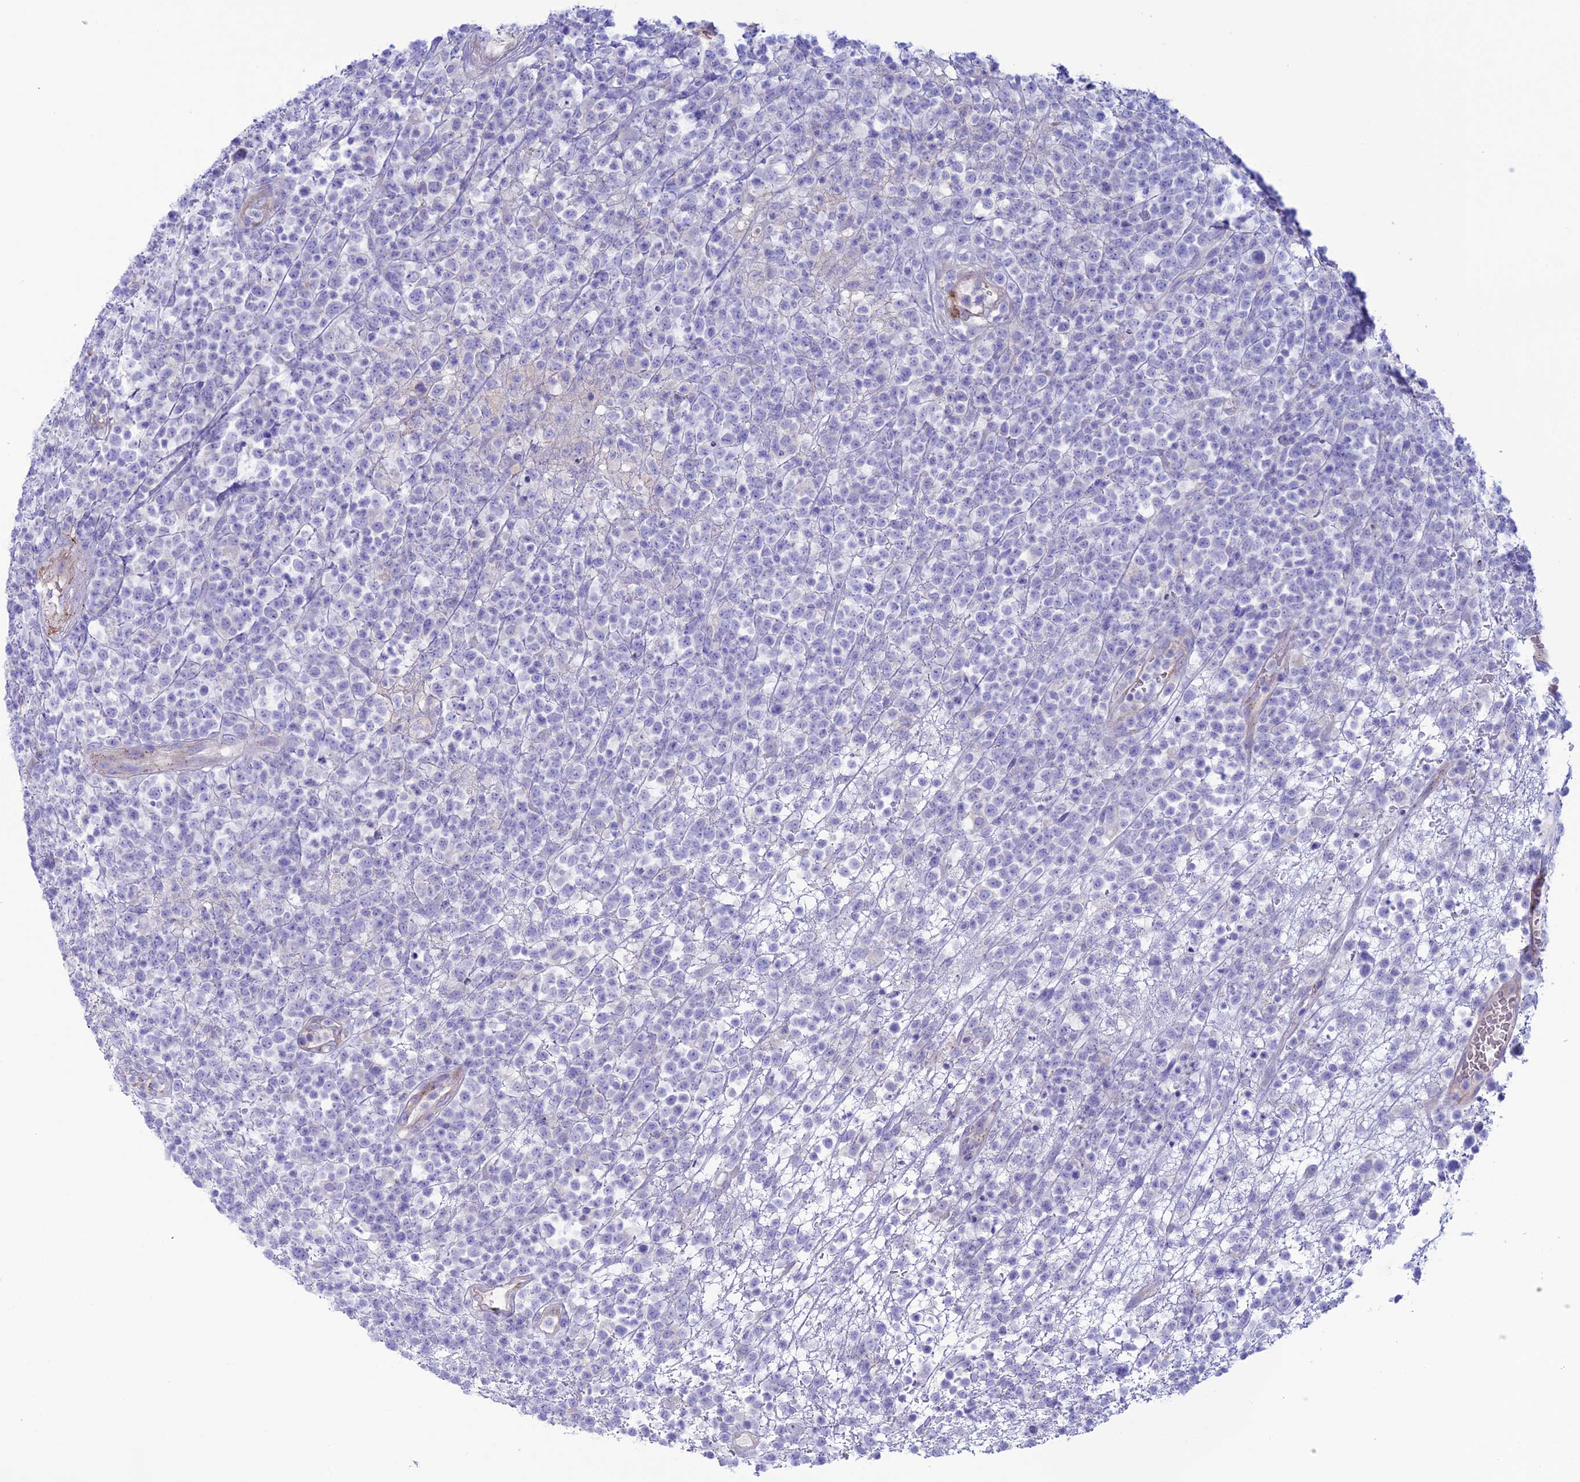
{"staining": {"intensity": "negative", "quantity": "none", "location": "none"}, "tissue": "lymphoma", "cell_type": "Tumor cells", "image_type": "cancer", "snomed": [{"axis": "morphology", "description": "Malignant lymphoma, non-Hodgkin's type, High grade"}, {"axis": "topography", "description": "Colon"}], "caption": "An immunohistochemistry (IHC) micrograph of lymphoma is shown. There is no staining in tumor cells of lymphoma.", "gene": "CDC42EP5", "patient": {"sex": "female", "age": 53}}